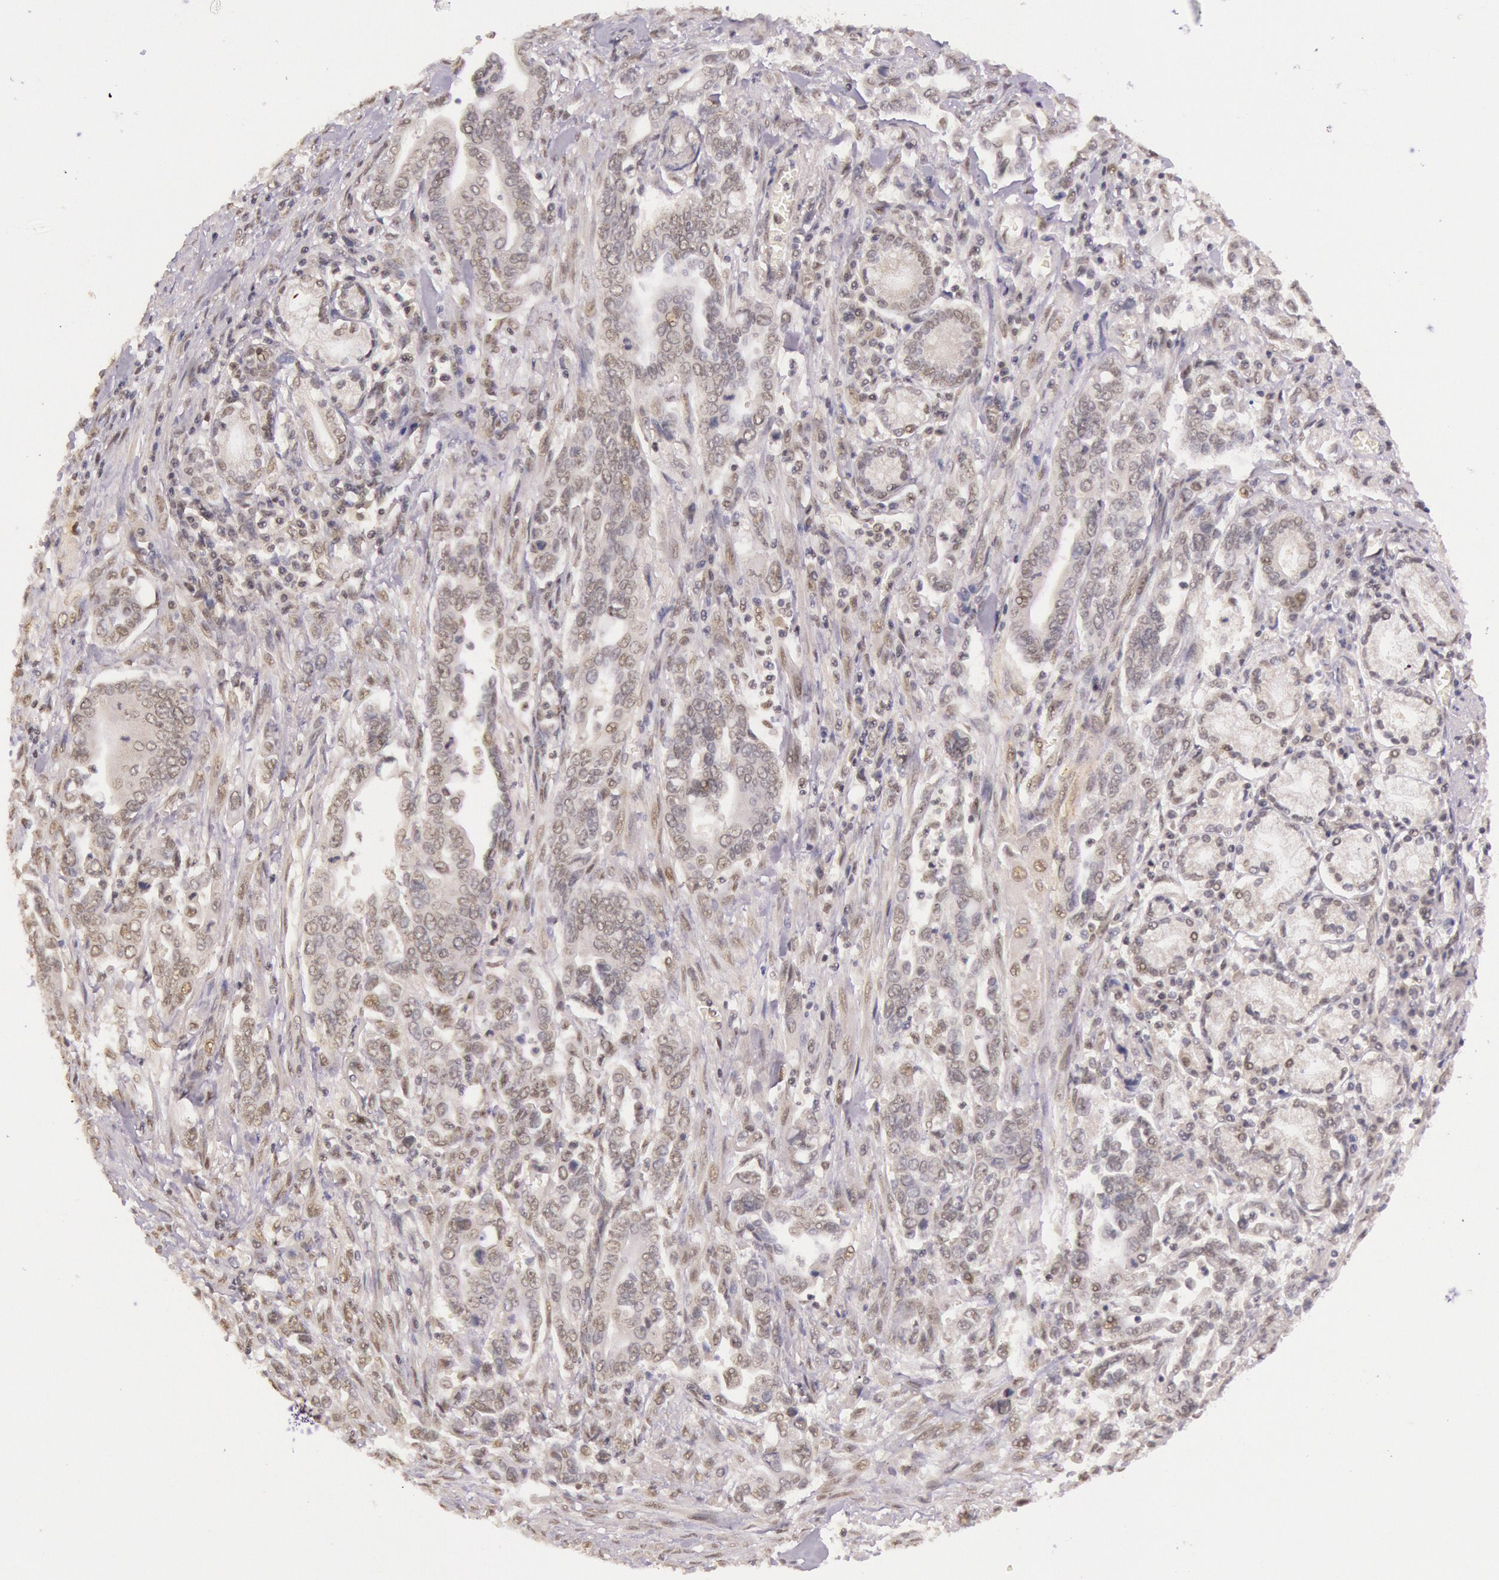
{"staining": {"intensity": "weak", "quantity": "<25%", "location": "nuclear"}, "tissue": "pancreatic cancer", "cell_type": "Tumor cells", "image_type": "cancer", "snomed": [{"axis": "morphology", "description": "Adenocarcinoma, NOS"}, {"axis": "topography", "description": "Pancreas"}], "caption": "A high-resolution micrograph shows immunohistochemistry (IHC) staining of pancreatic cancer (adenocarcinoma), which exhibits no significant expression in tumor cells. Brightfield microscopy of immunohistochemistry (IHC) stained with DAB (3,3'-diaminobenzidine) (brown) and hematoxylin (blue), captured at high magnification.", "gene": "RTL10", "patient": {"sex": "female", "age": 57}}